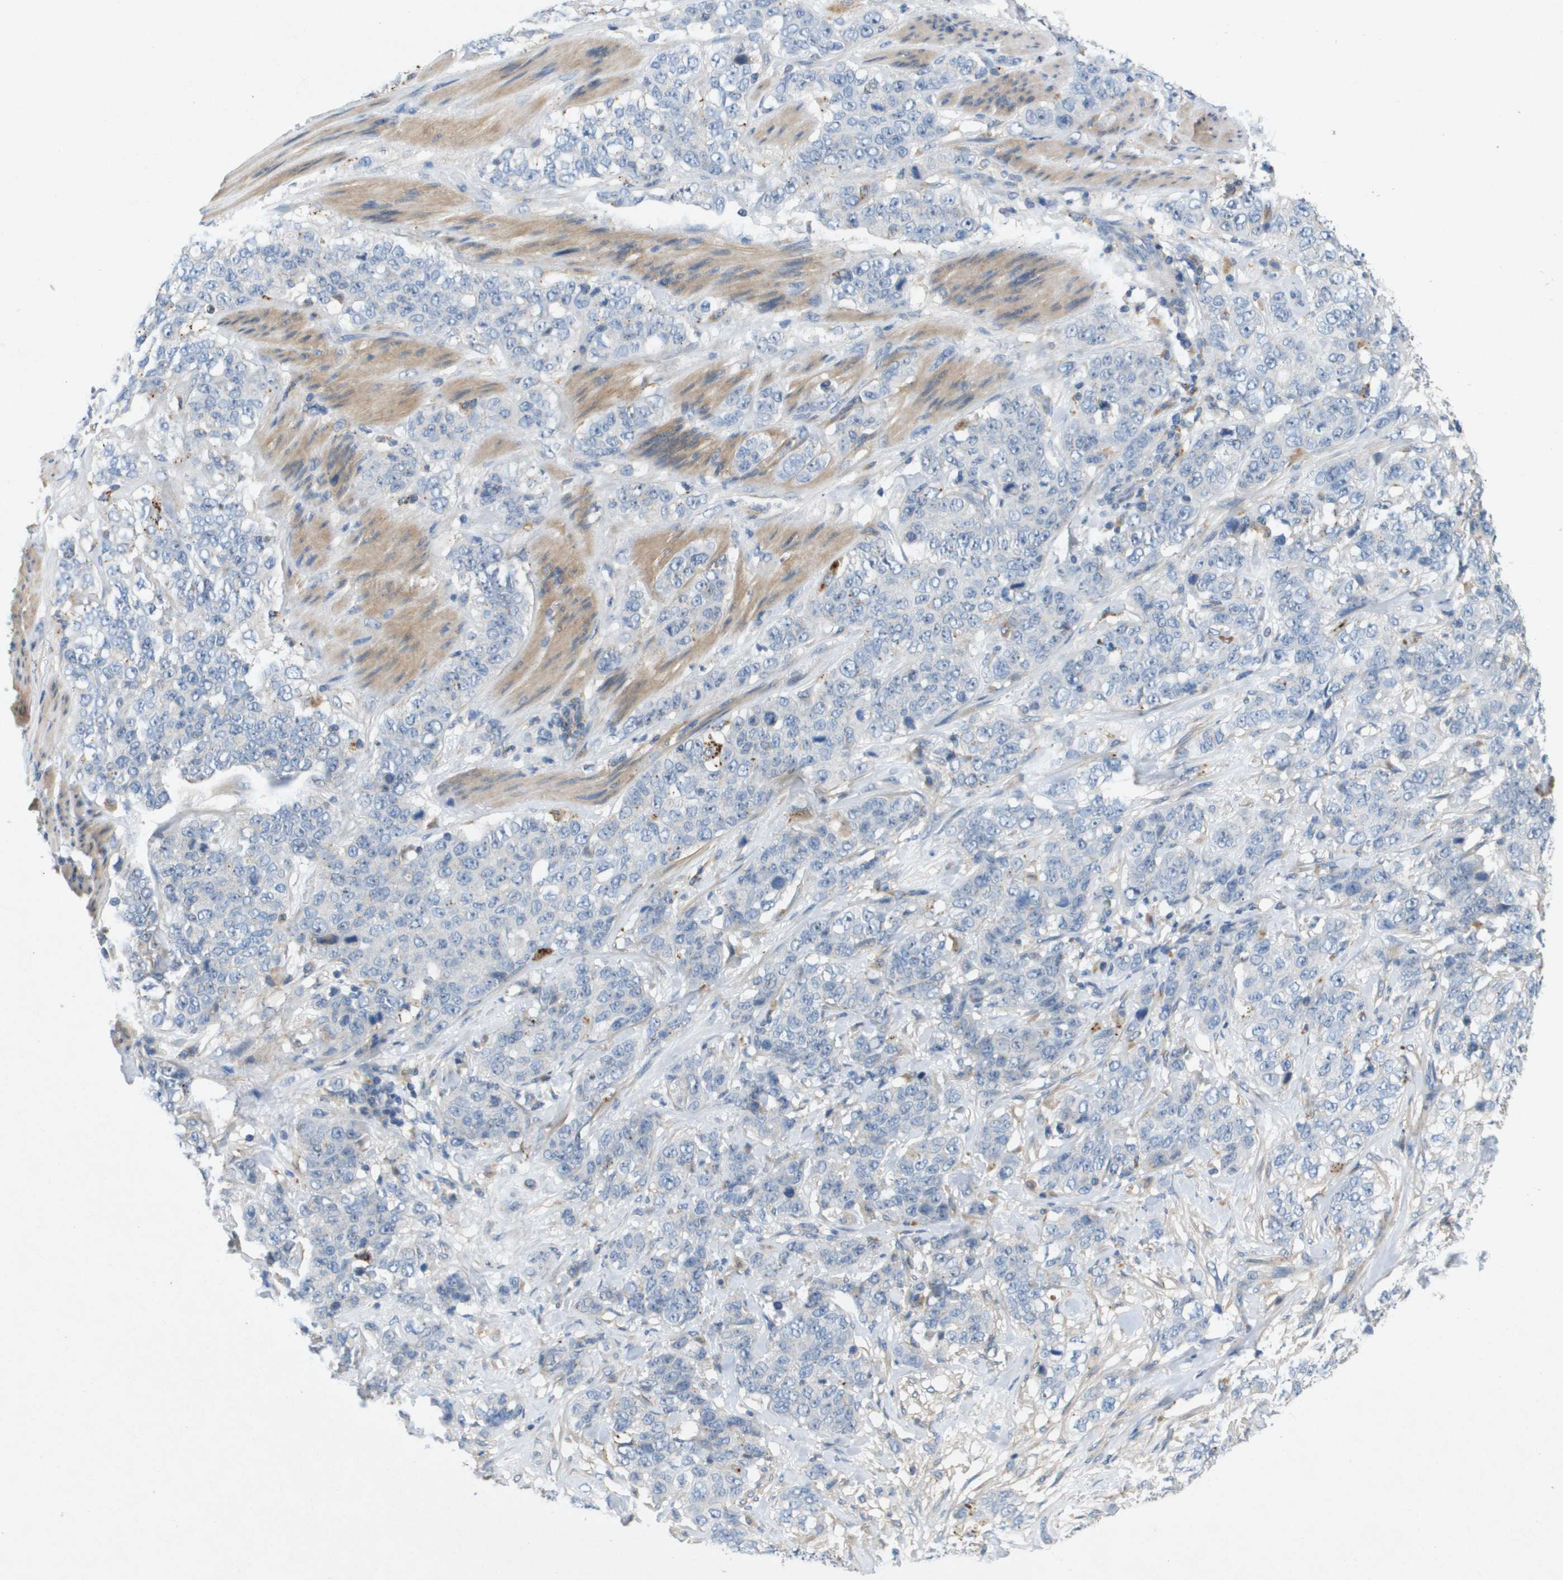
{"staining": {"intensity": "negative", "quantity": "none", "location": "none"}, "tissue": "stomach cancer", "cell_type": "Tumor cells", "image_type": "cancer", "snomed": [{"axis": "morphology", "description": "Adenocarcinoma, NOS"}, {"axis": "topography", "description": "Stomach"}], "caption": "This is an IHC photomicrograph of human stomach cancer. There is no staining in tumor cells.", "gene": "B3GNT5", "patient": {"sex": "male", "age": 48}}